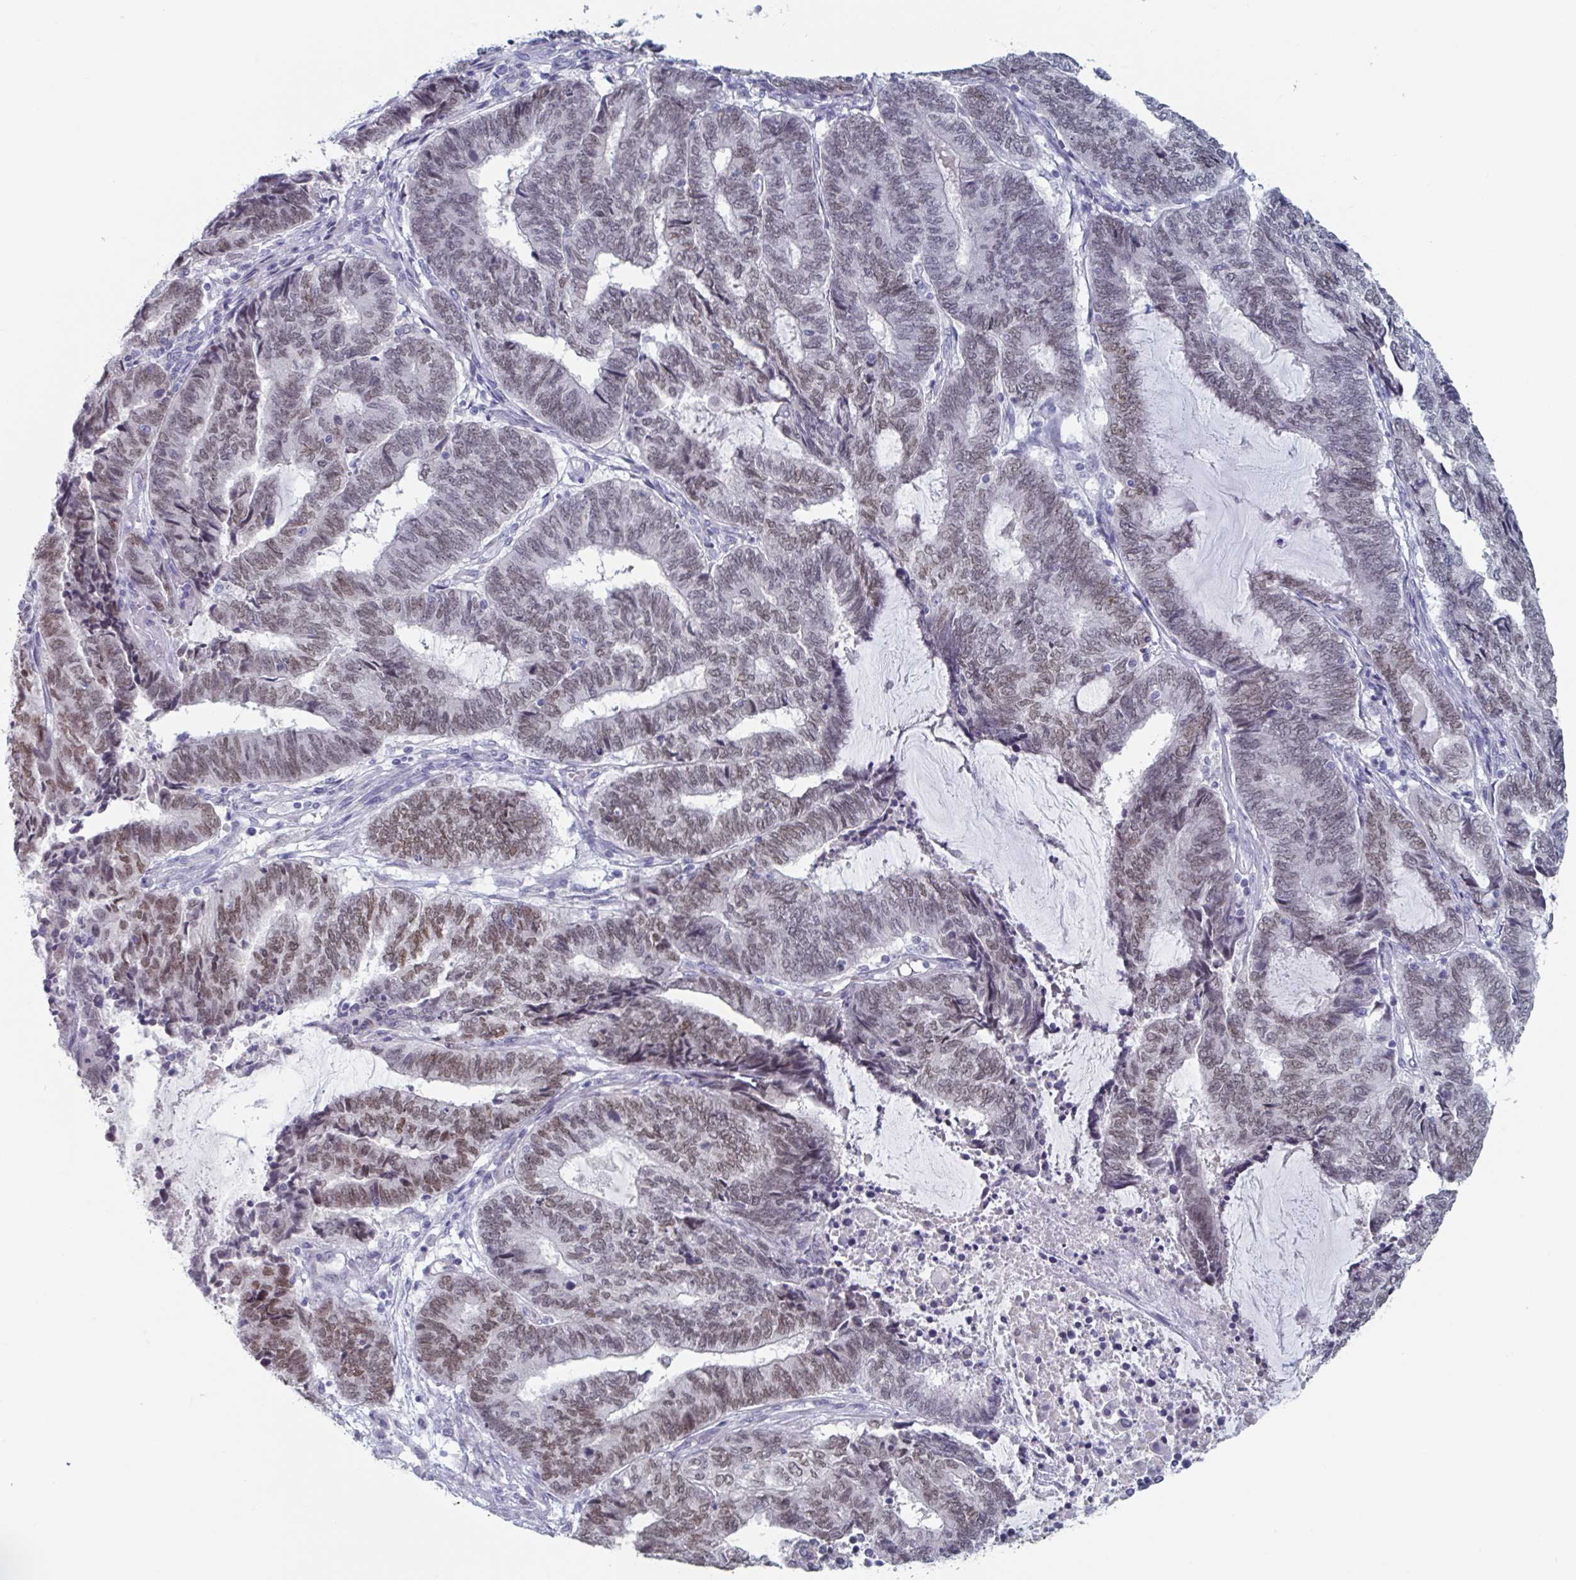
{"staining": {"intensity": "weak", "quantity": "25%-75%", "location": "nuclear"}, "tissue": "endometrial cancer", "cell_type": "Tumor cells", "image_type": "cancer", "snomed": [{"axis": "morphology", "description": "Adenocarcinoma, NOS"}, {"axis": "topography", "description": "Uterus"}, {"axis": "topography", "description": "Endometrium"}], "caption": "Endometrial cancer stained with DAB (3,3'-diaminobenzidine) immunohistochemistry shows low levels of weak nuclear expression in about 25%-75% of tumor cells.", "gene": "FOXA1", "patient": {"sex": "female", "age": 70}}